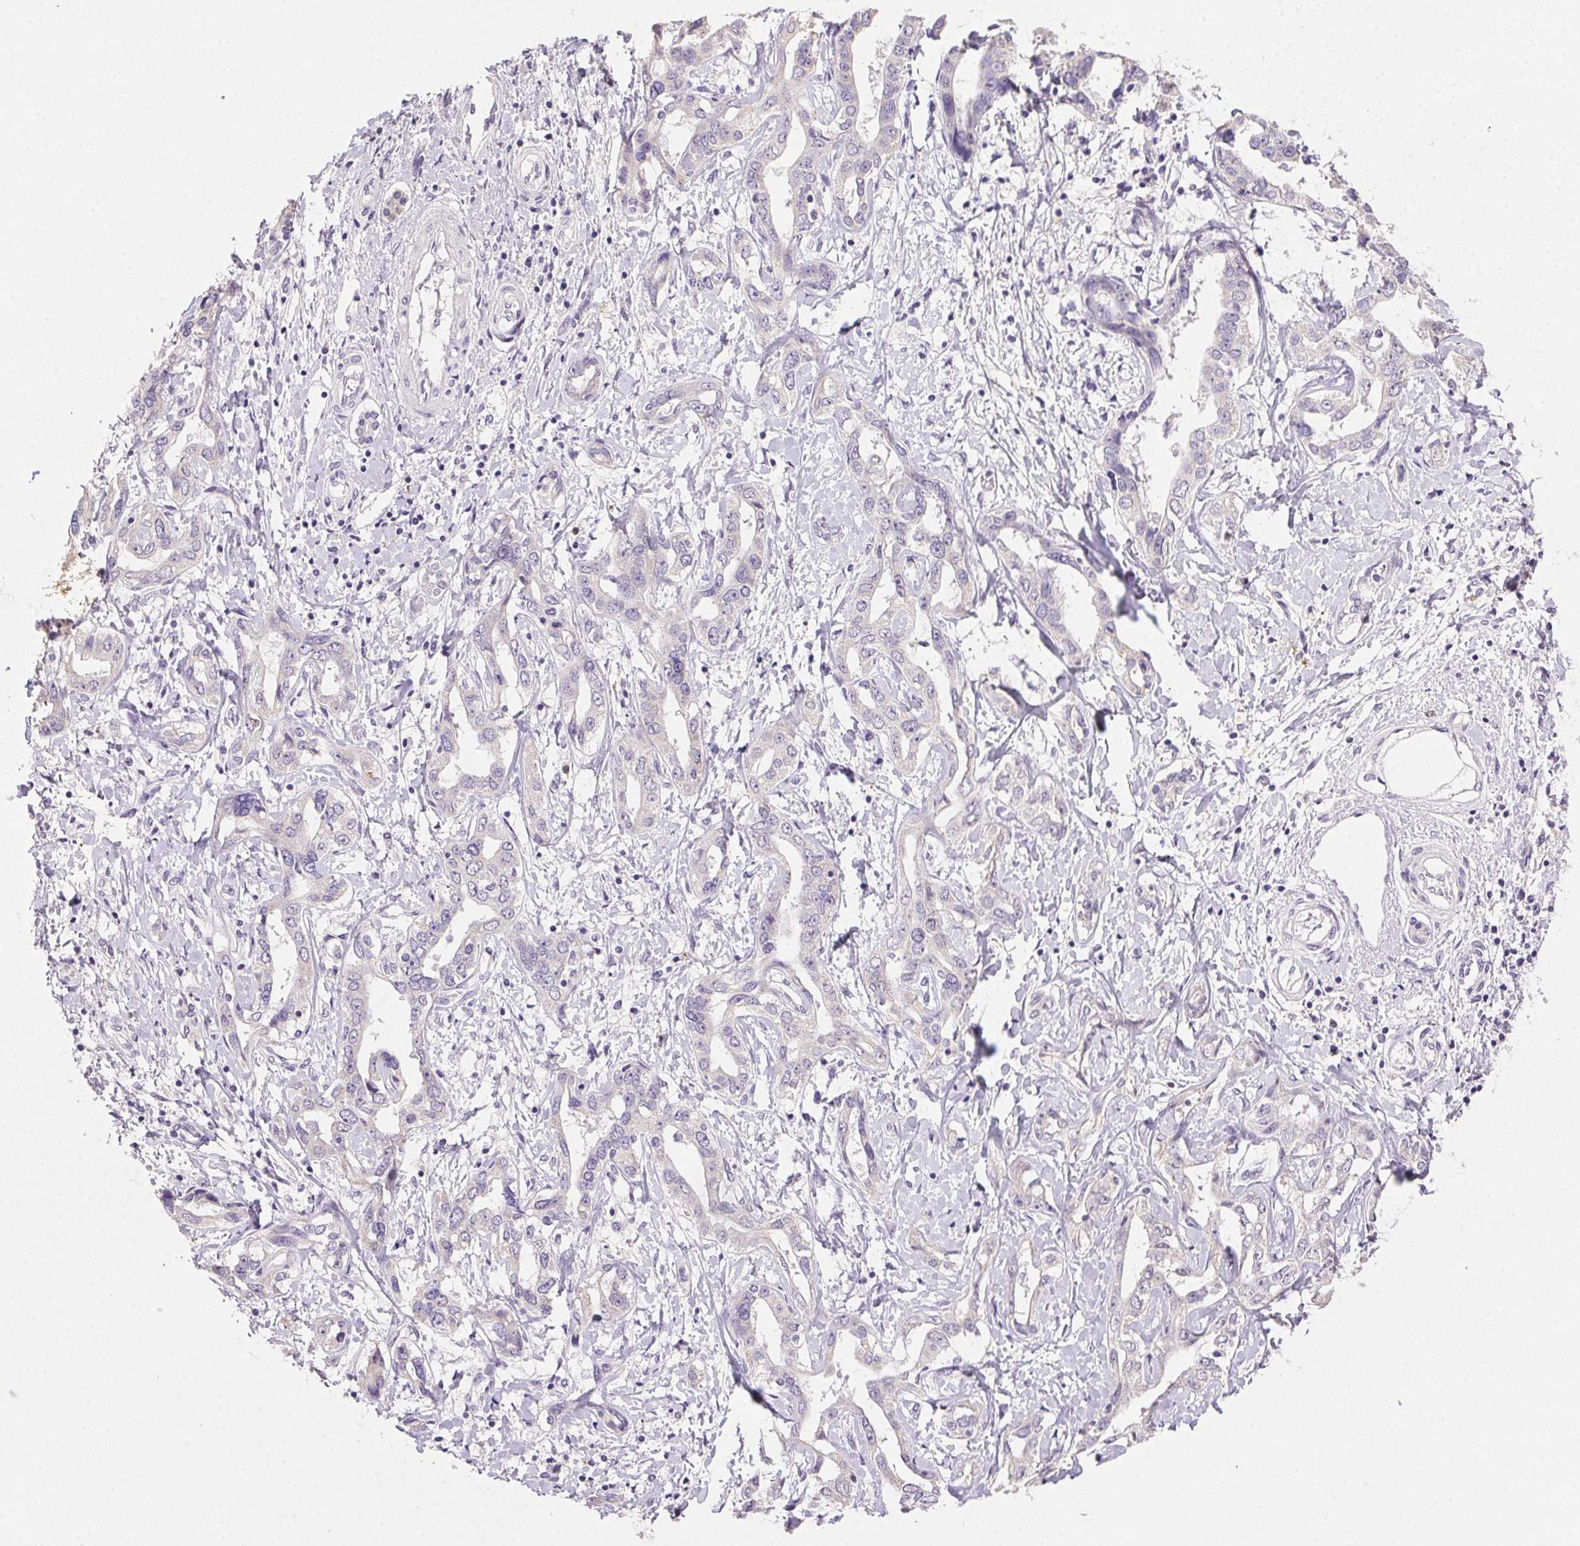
{"staining": {"intensity": "negative", "quantity": "none", "location": "none"}, "tissue": "liver cancer", "cell_type": "Tumor cells", "image_type": "cancer", "snomed": [{"axis": "morphology", "description": "Cholangiocarcinoma"}, {"axis": "topography", "description": "Liver"}], "caption": "The histopathology image reveals no significant positivity in tumor cells of liver cancer (cholangiocarcinoma).", "gene": "AKAP5", "patient": {"sex": "male", "age": 59}}